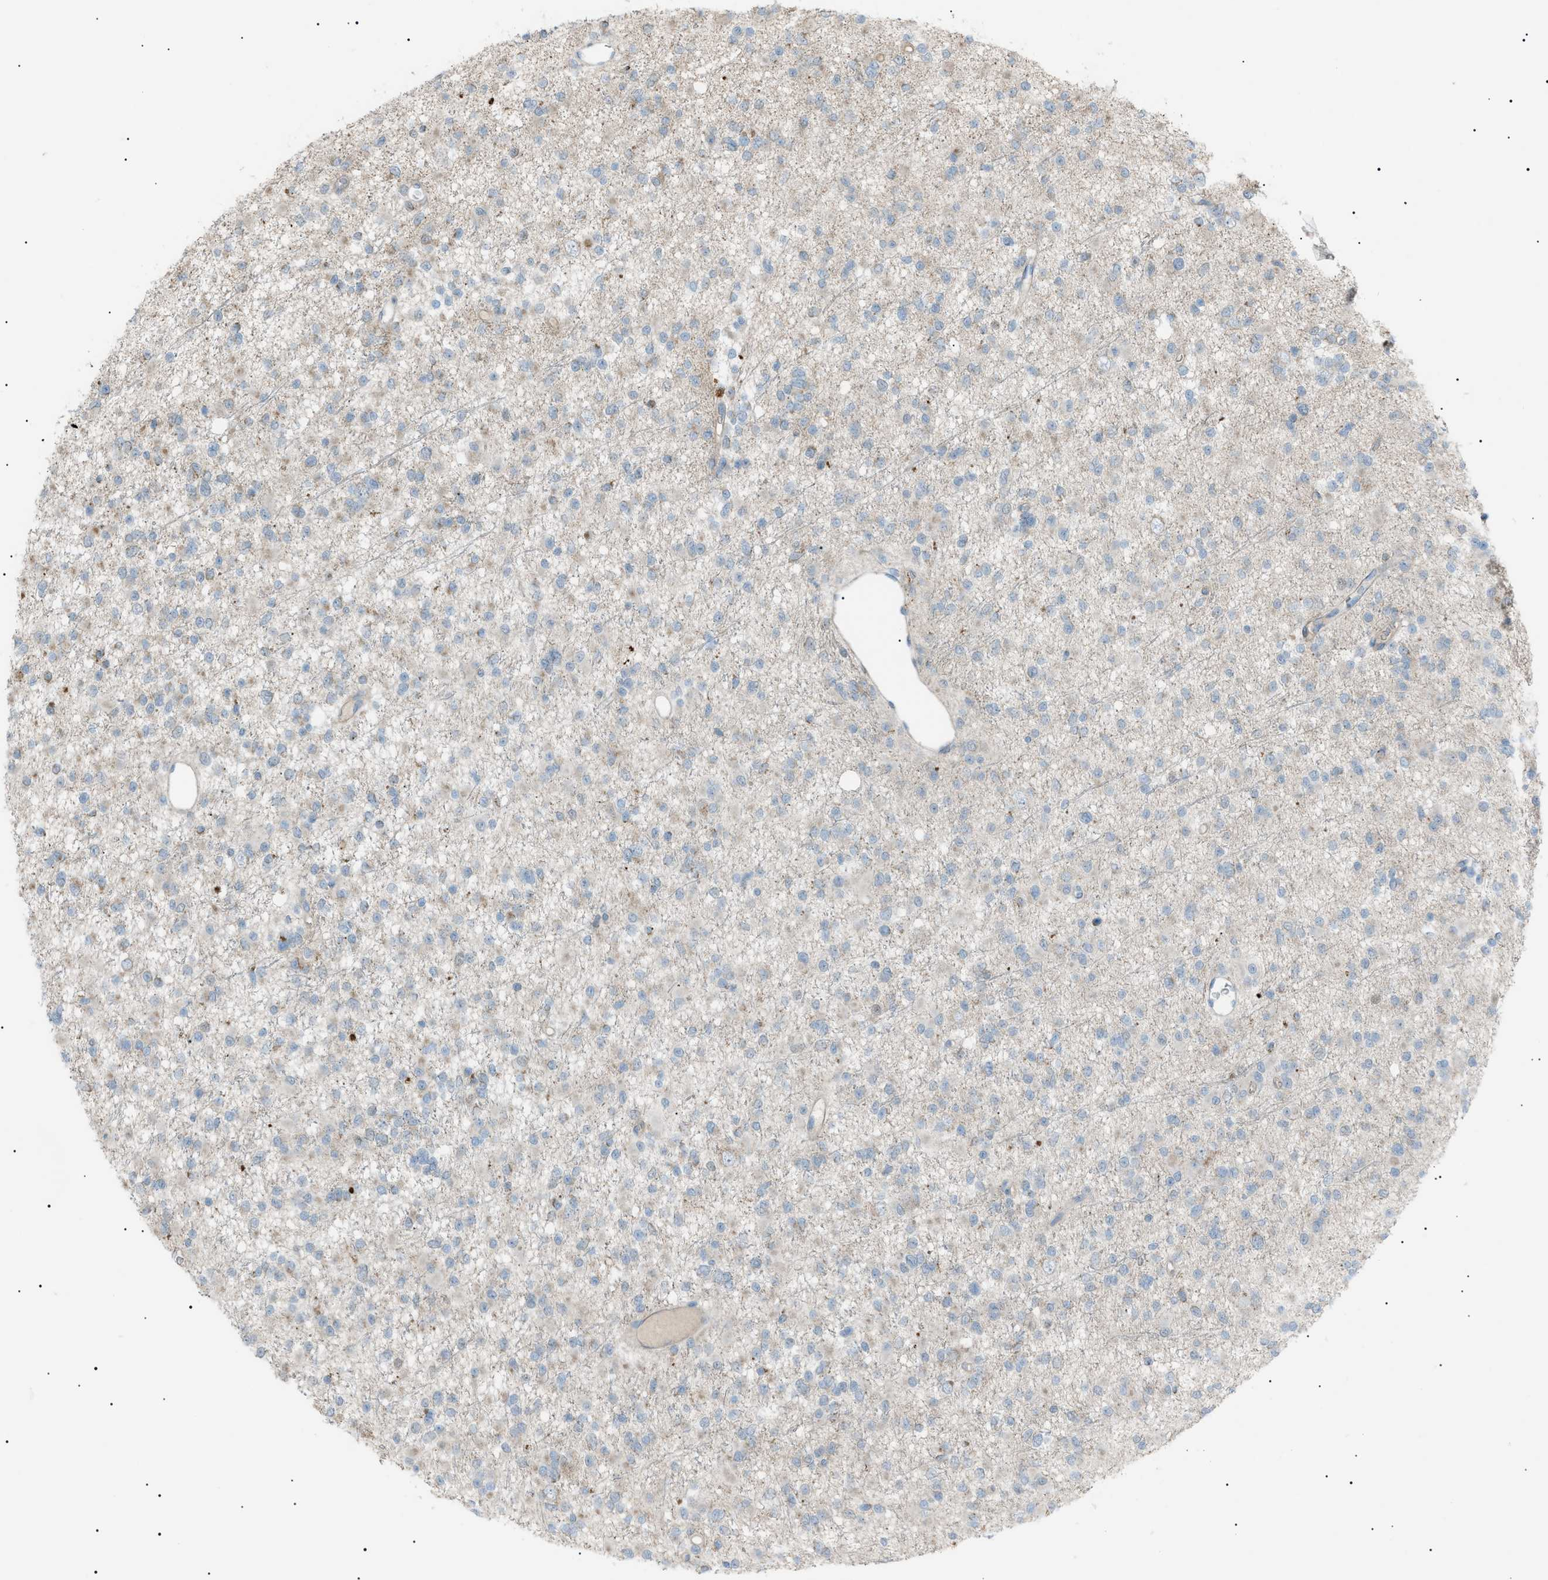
{"staining": {"intensity": "negative", "quantity": "none", "location": "none"}, "tissue": "glioma", "cell_type": "Tumor cells", "image_type": "cancer", "snomed": [{"axis": "morphology", "description": "Glioma, malignant, Low grade"}, {"axis": "topography", "description": "Brain"}], "caption": "DAB (3,3'-diaminobenzidine) immunohistochemical staining of human low-grade glioma (malignant) displays no significant staining in tumor cells. Nuclei are stained in blue.", "gene": "ZNF516", "patient": {"sex": "female", "age": 22}}